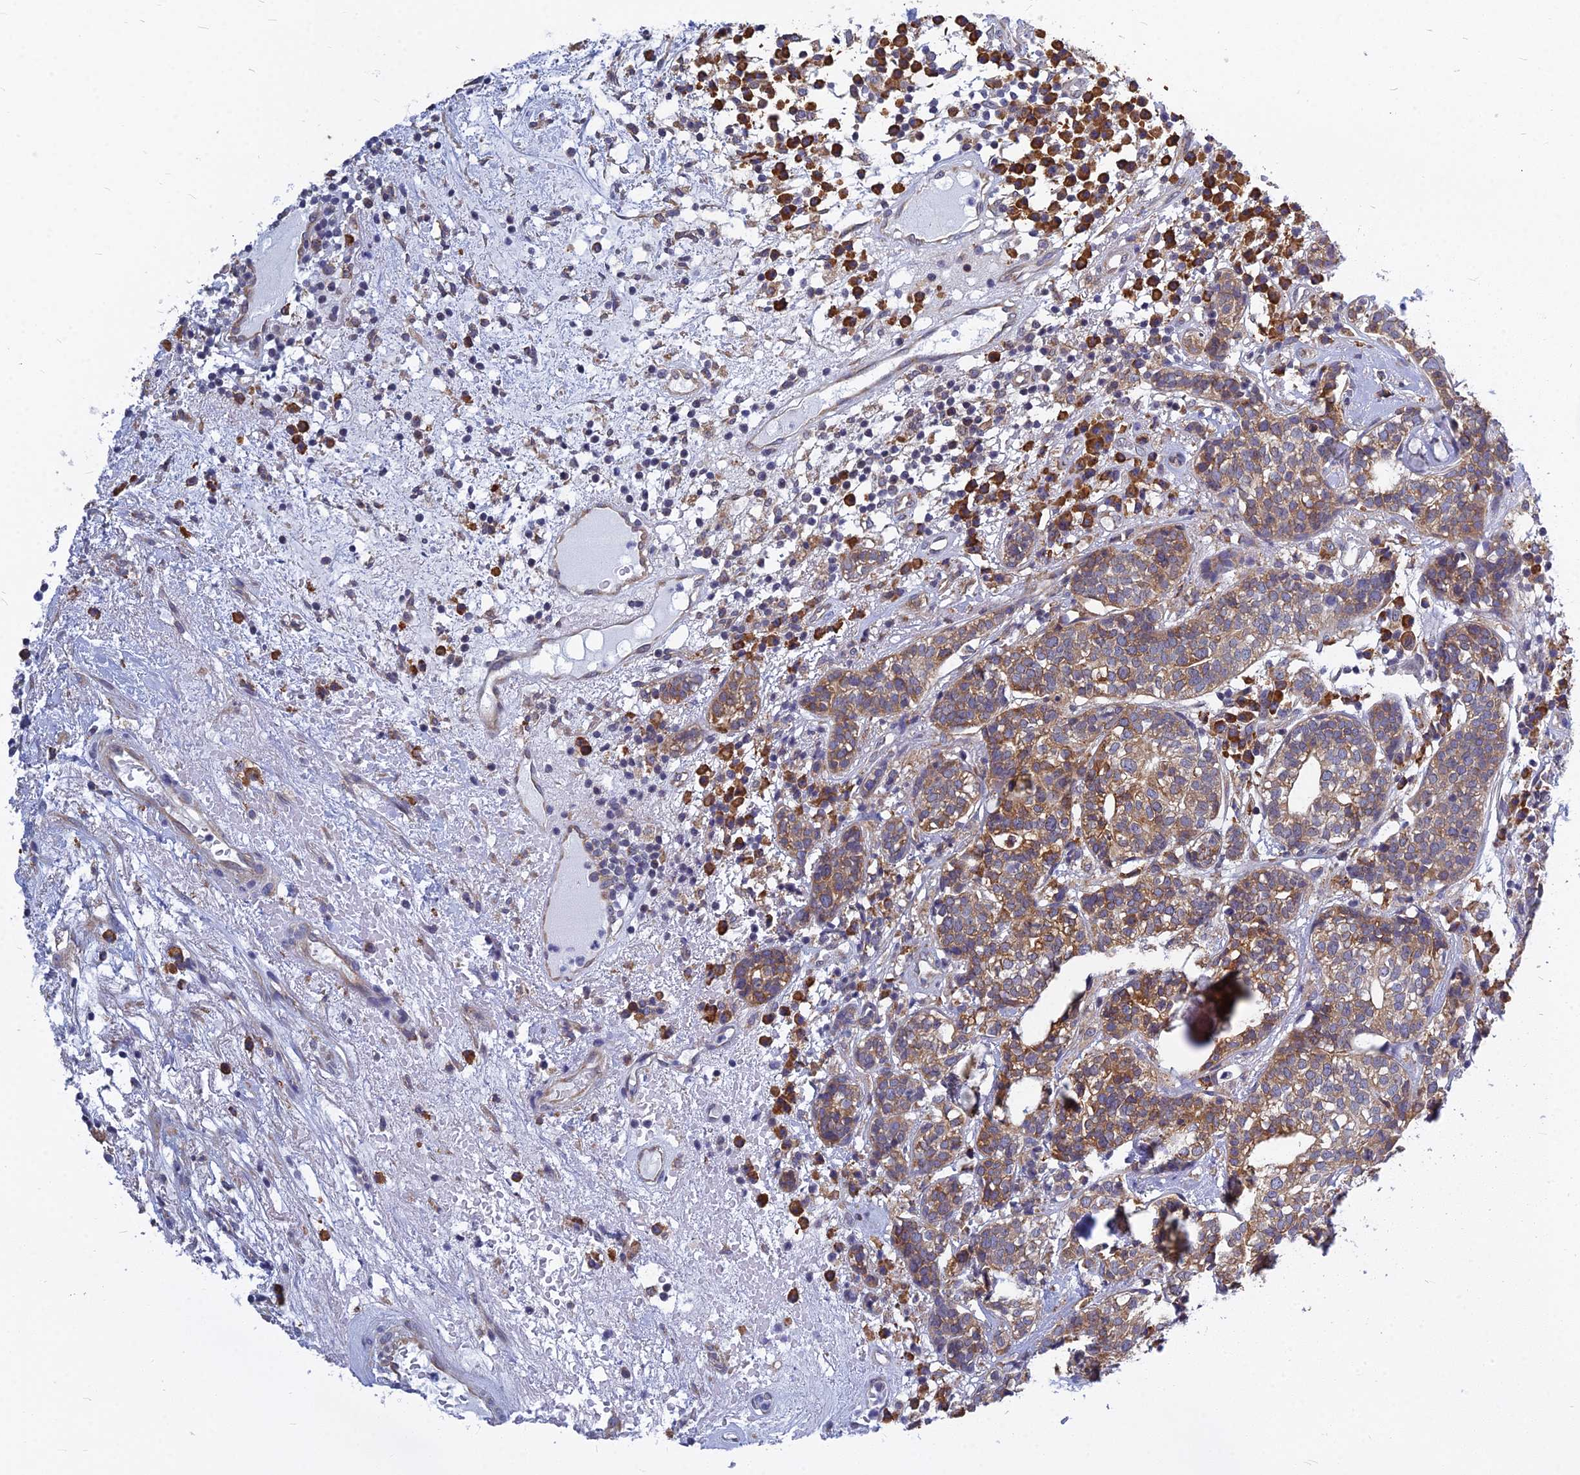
{"staining": {"intensity": "moderate", "quantity": ">75%", "location": "cytoplasmic/membranous"}, "tissue": "head and neck cancer", "cell_type": "Tumor cells", "image_type": "cancer", "snomed": [{"axis": "morphology", "description": "Adenocarcinoma, NOS"}, {"axis": "topography", "description": "Salivary gland"}, {"axis": "topography", "description": "Head-Neck"}], "caption": "A micrograph of head and neck cancer (adenocarcinoma) stained for a protein displays moderate cytoplasmic/membranous brown staining in tumor cells.", "gene": "KIAA1143", "patient": {"sex": "female", "age": 65}}